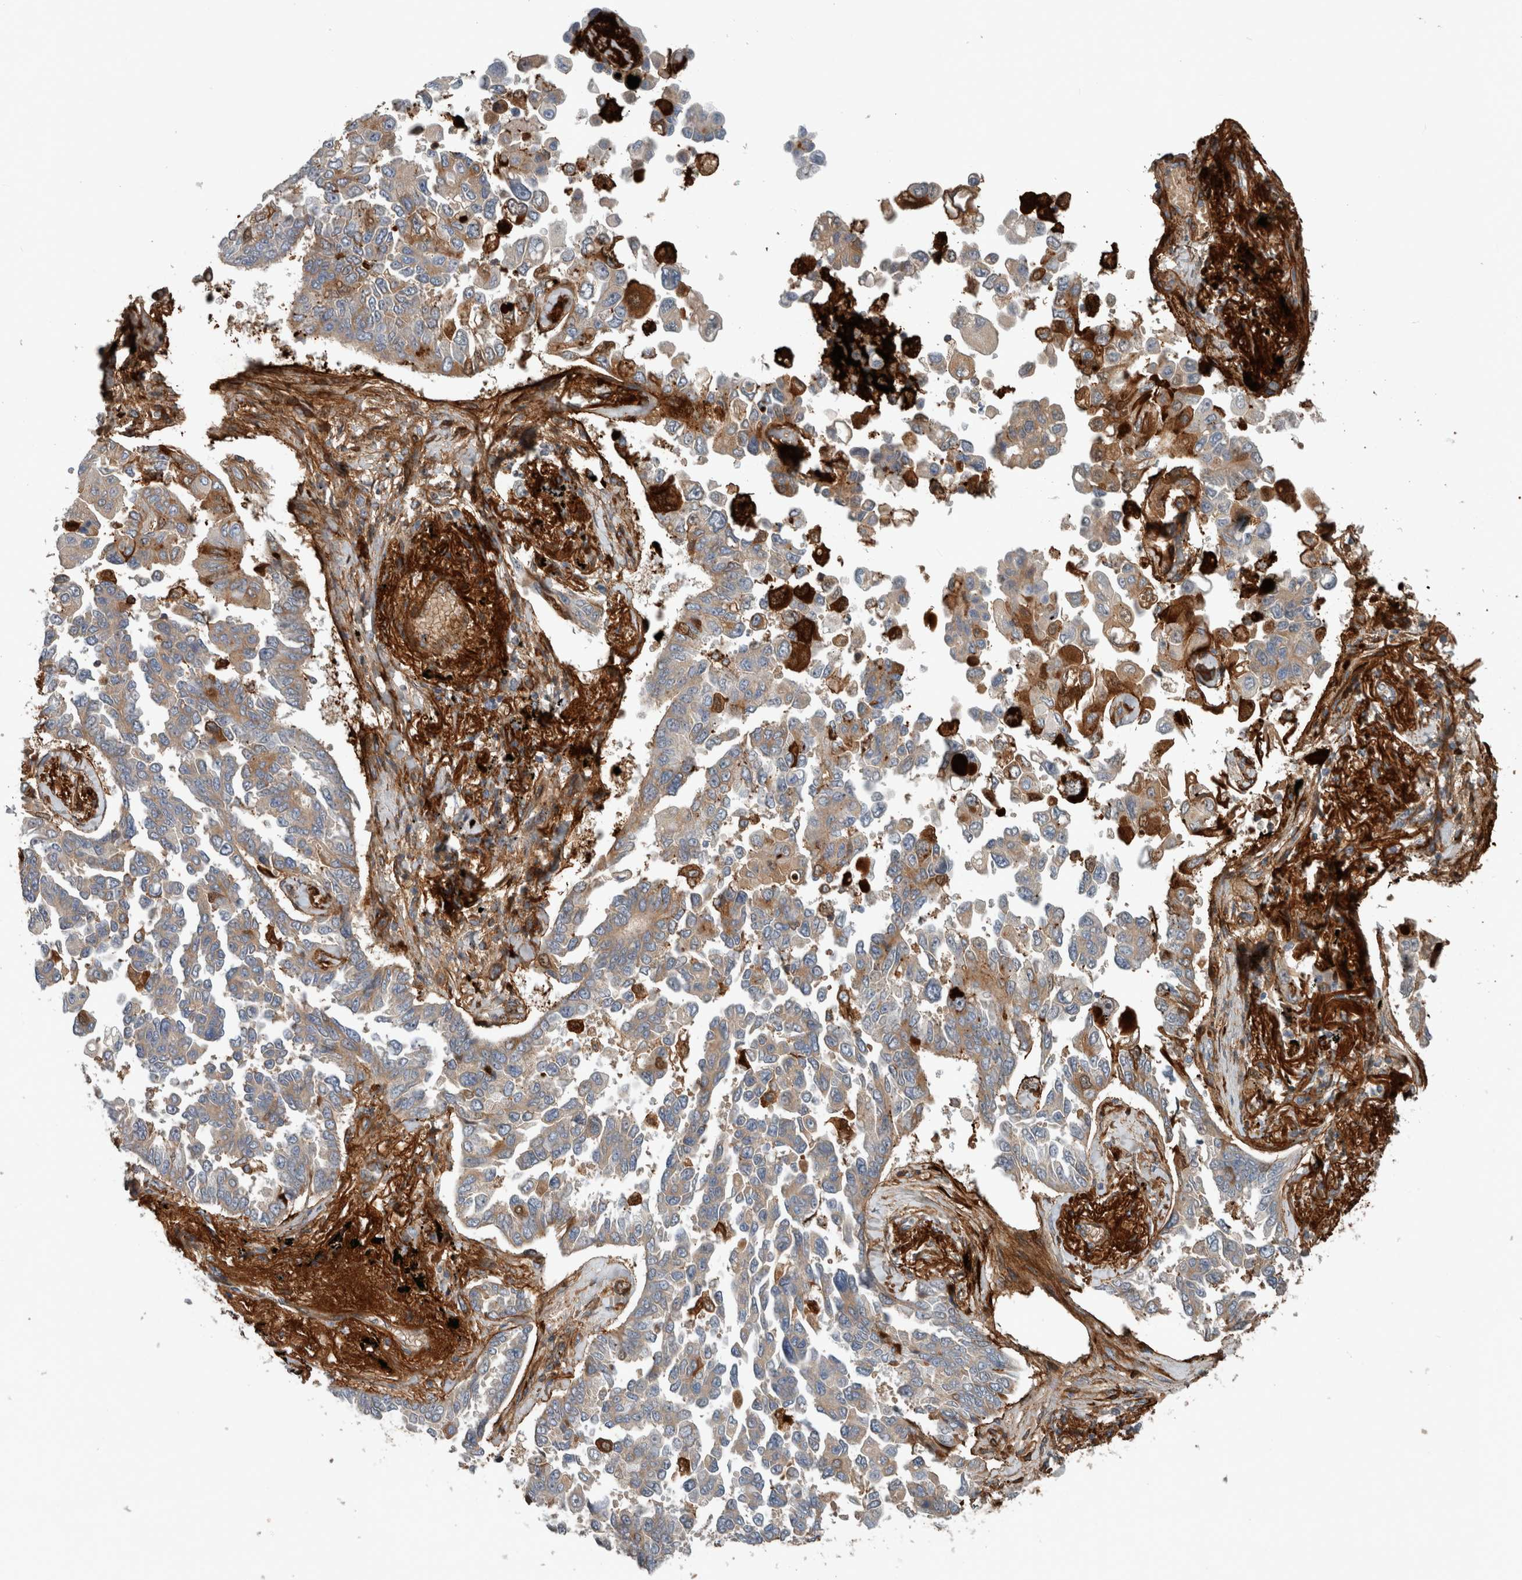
{"staining": {"intensity": "weak", "quantity": ">75%", "location": "cytoplasmic/membranous"}, "tissue": "lung cancer", "cell_type": "Tumor cells", "image_type": "cancer", "snomed": [{"axis": "morphology", "description": "Adenocarcinoma, NOS"}, {"axis": "topography", "description": "Lung"}], "caption": "Brown immunohistochemical staining in human lung cancer (adenocarcinoma) reveals weak cytoplasmic/membranous positivity in approximately >75% of tumor cells. The staining was performed using DAB to visualize the protein expression in brown, while the nuclei were stained in blue with hematoxylin (Magnification: 20x).", "gene": "FN1", "patient": {"sex": "female", "age": 67}}